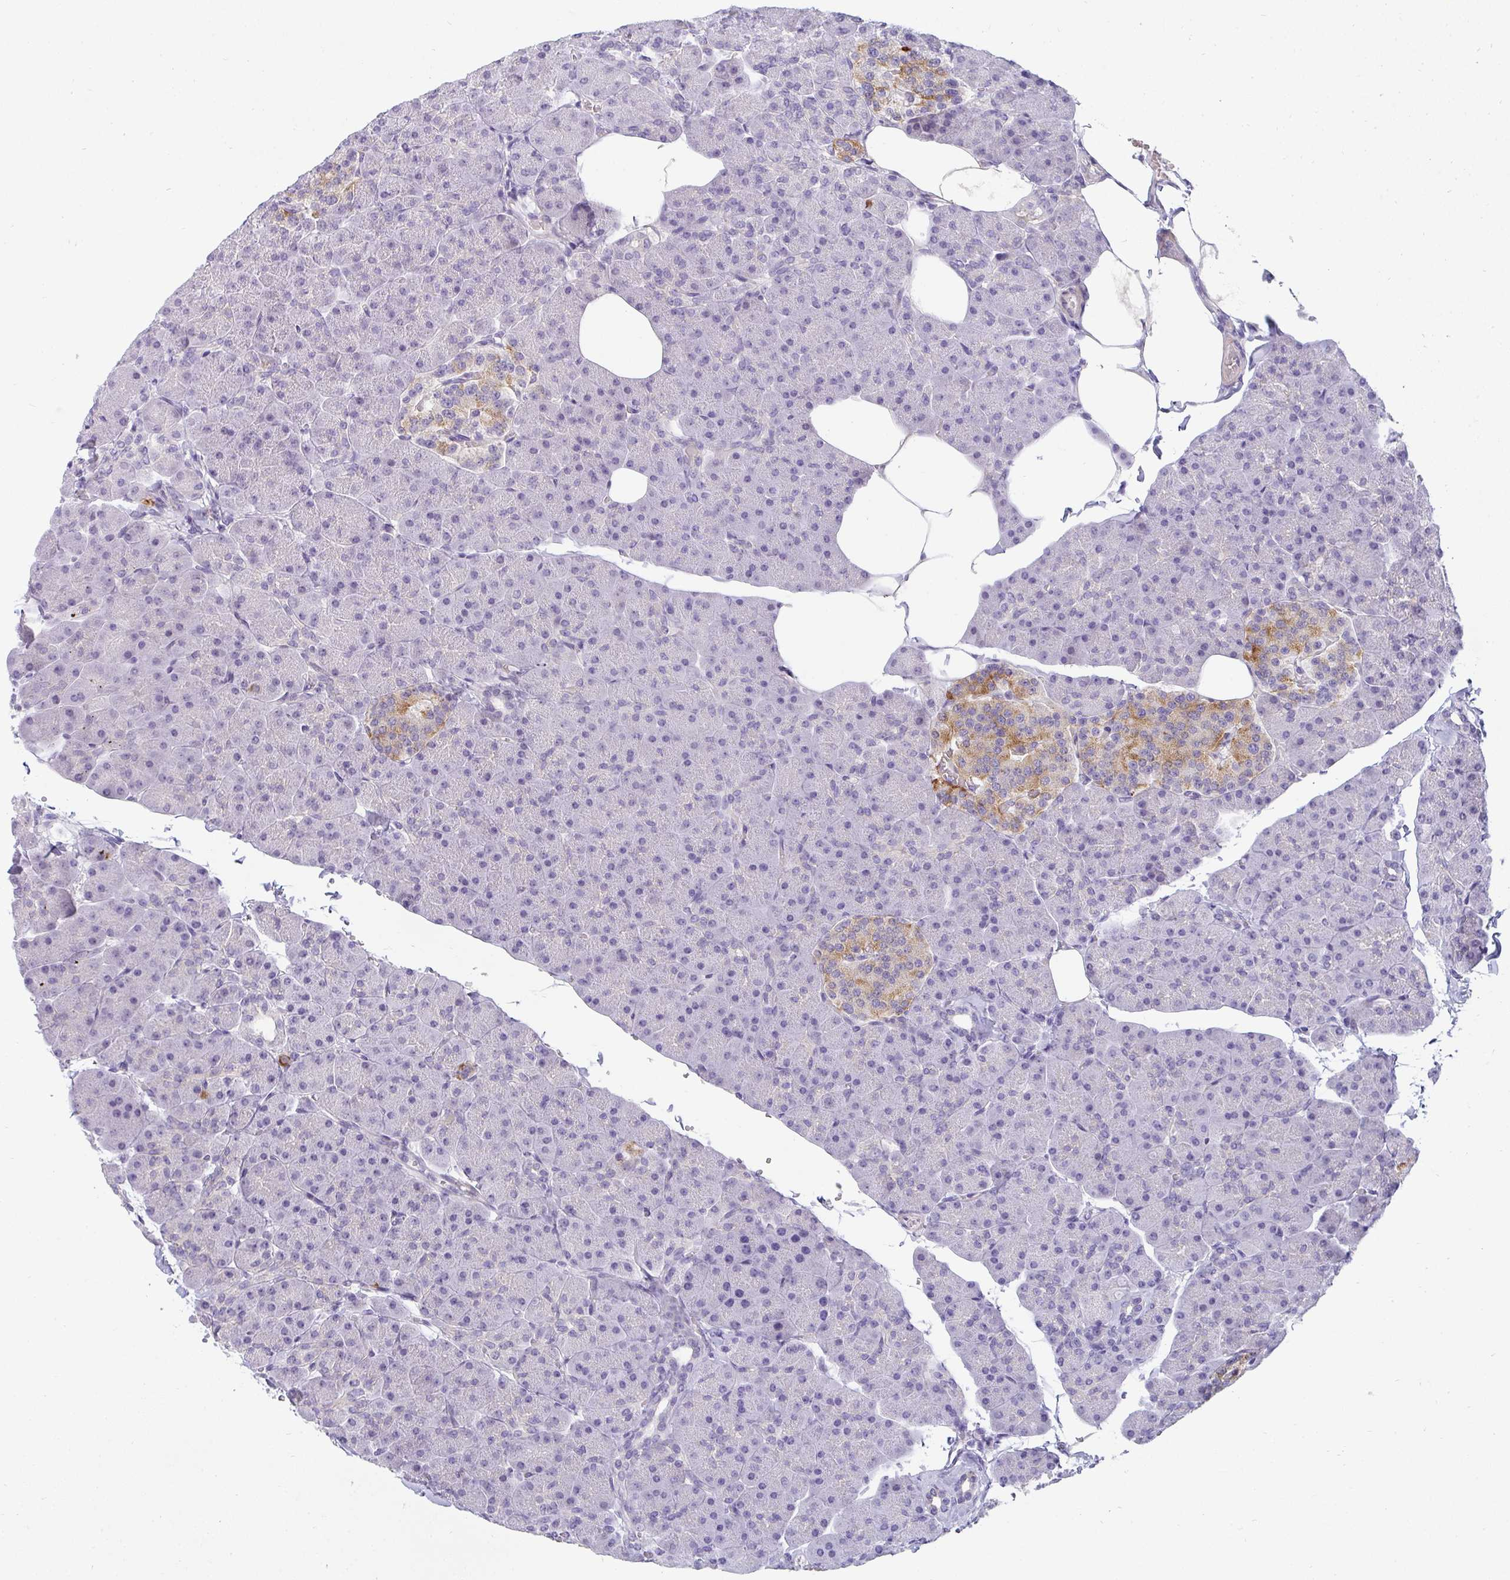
{"staining": {"intensity": "negative", "quantity": "none", "location": "none"}, "tissue": "pancreas", "cell_type": "Exocrine glandular cells", "image_type": "normal", "snomed": [{"axis": "morphology", "description": "Normal tissue, NOS"}, {"axis": "topography", "description": "Pancreas"}], "caption": "The histopathology image reveals no staining of exocrine glandular cells in unremarkable pancreas. (IHC, brightfield microscopy, high magnification).", "gene": "AK5", "patient": {"sex": "male", "age": 35}}